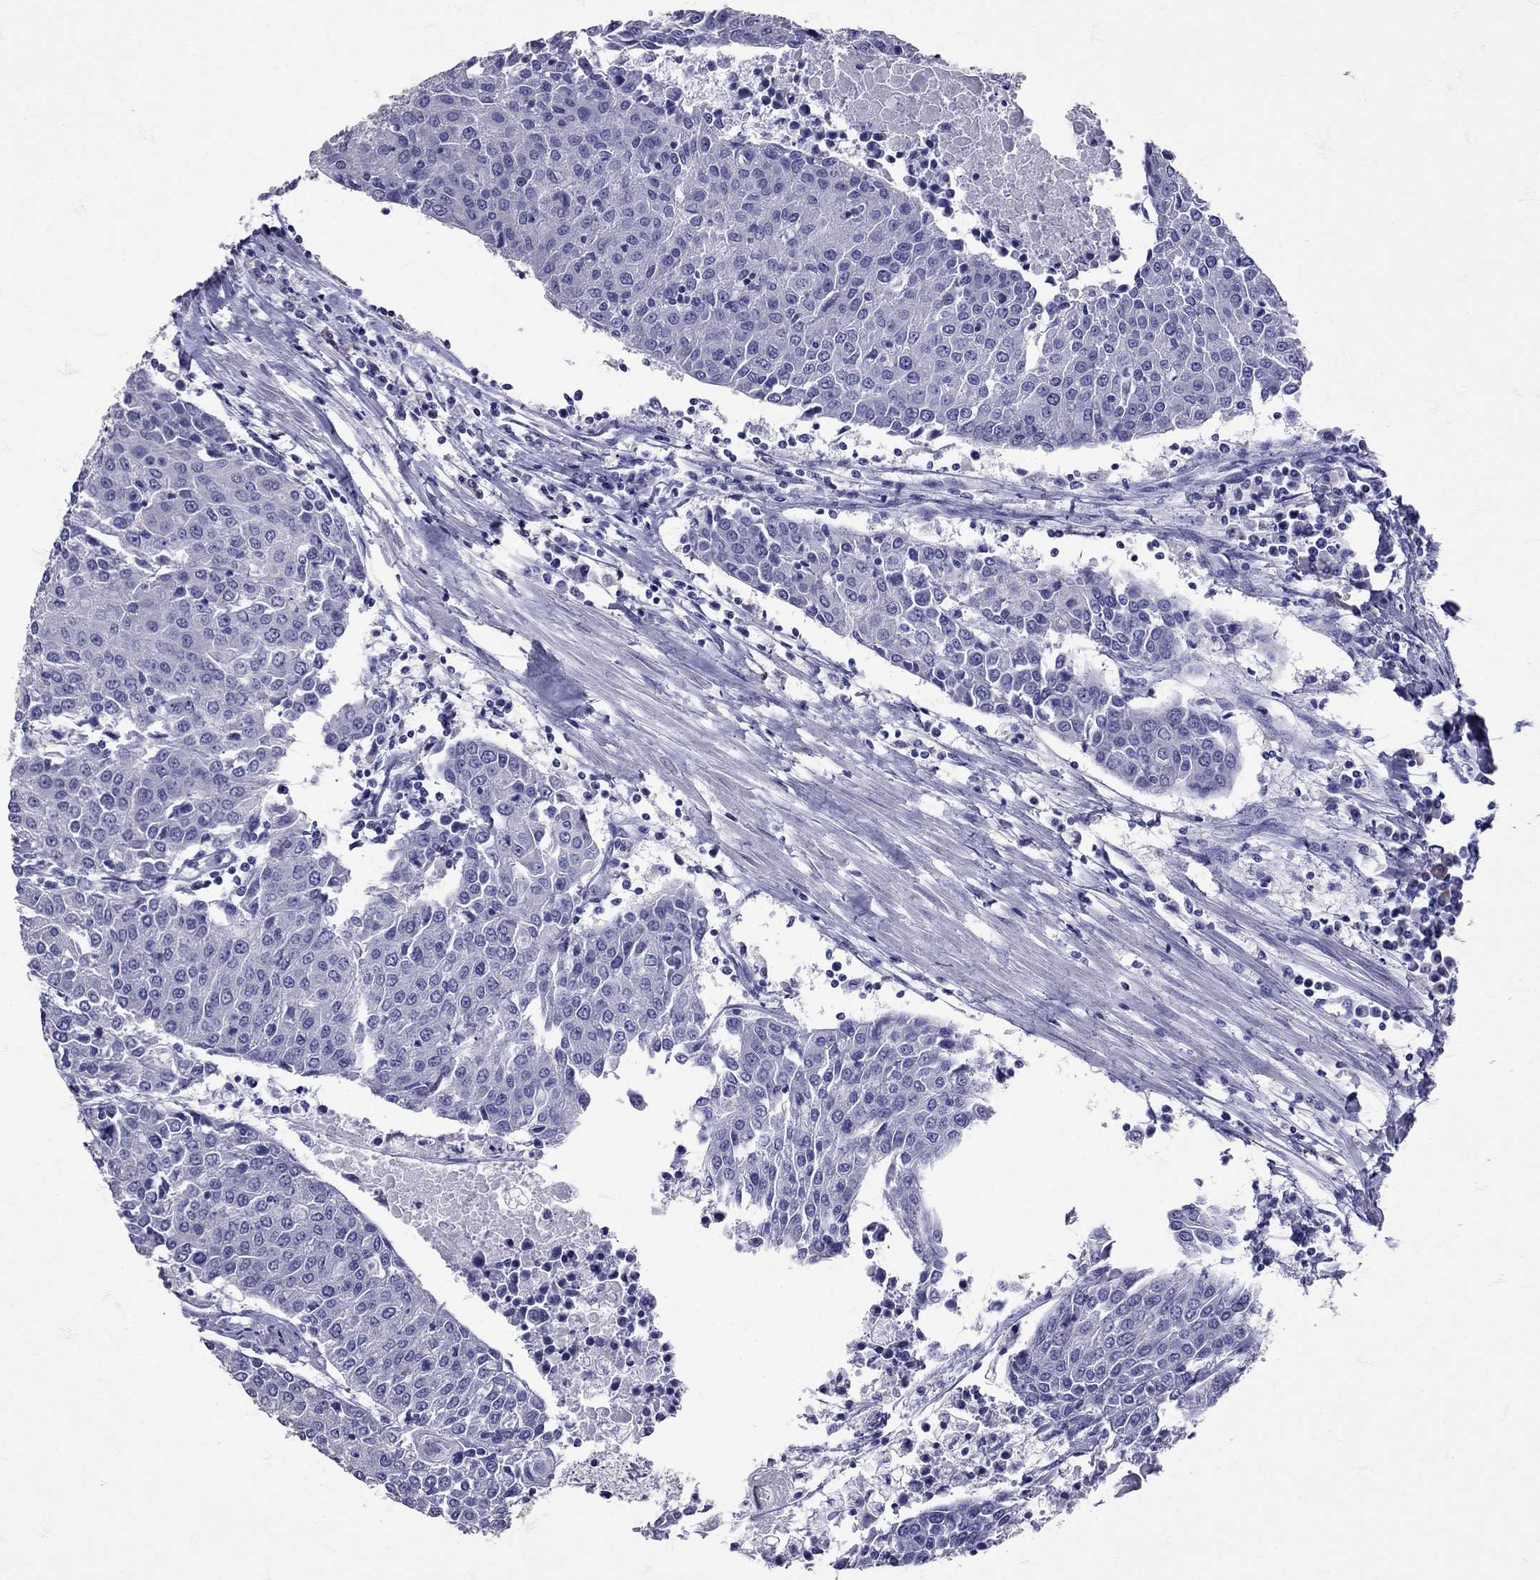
{"staining": {"intensity": "negative", "quantity": "none", "location": "none"}, "tissue": "urothelial cancer", "cell_type": "Tumor cells", "image_type": "cancer", "snomed": [{"axis": "morphology", "description": "Urothelial carcinoma, High grade"}, {"axis": "topography", "description": "Urinary bladder"}], "caption": "Protein analysis of urothelial cancer reveals no significant expression in tumor cells.", "gene": "TBR1", "patient": {"sex": "female", "age": 85}}